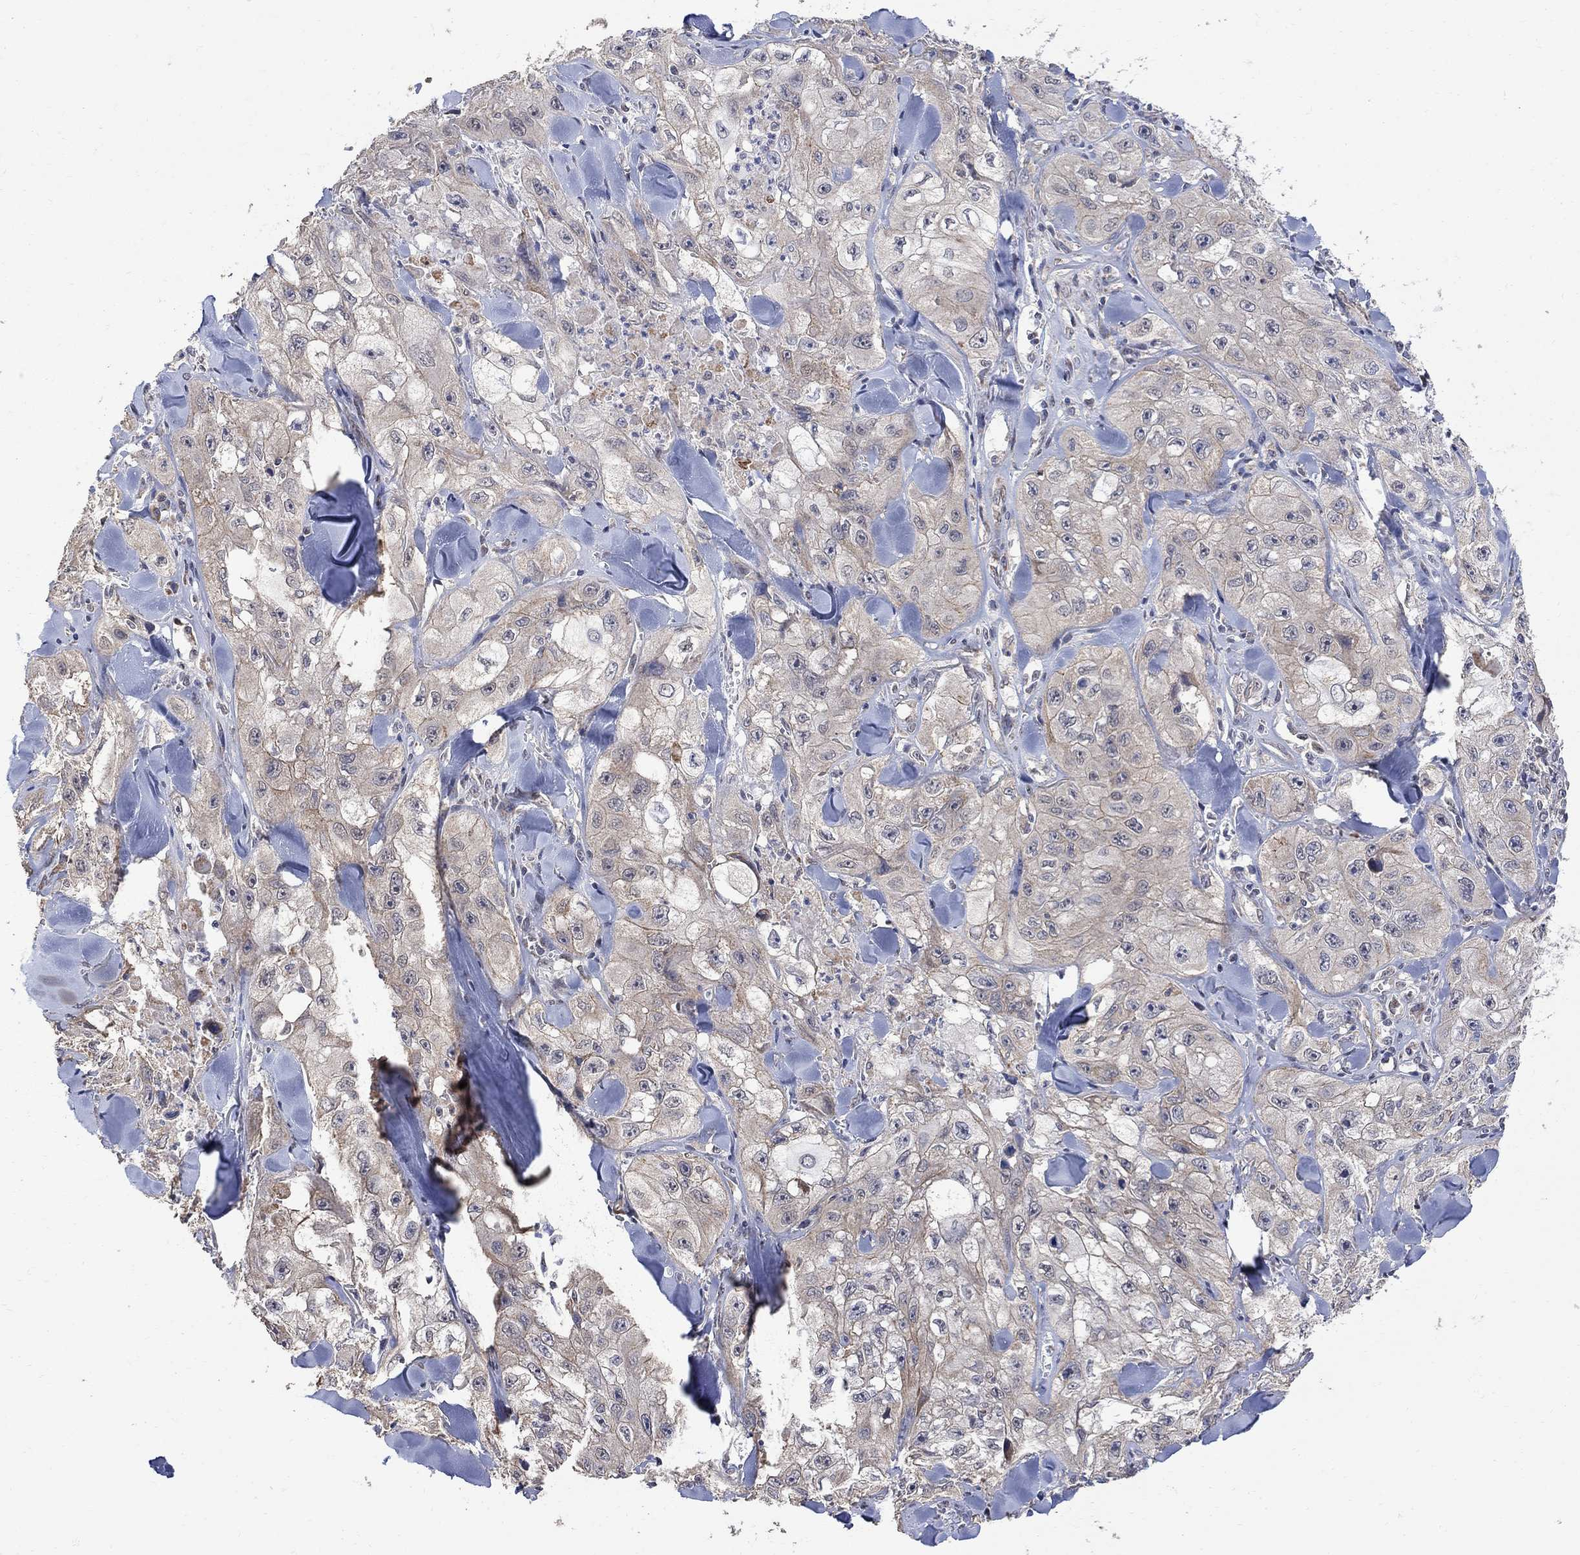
{"staining": {"intensity": "weak", "quantity": "<25%", "location": "cytoplasmic/membranous"}, "tissue": "skin cancer", "cell_type": "Tumor cells", "image_type": "cancer", "snomed": [{"axis": "morphology", "description": "Squamous cell carcinoma, NOS"}, {"axis": "topography", "description": "Skin"}, {"axis": "topography", "description": "Subcutis"}], "caption": "A high-resolution image shows immunohistochemistry staining of squamous cell carcinoma (skin), which shows no significant expression in tumor cells. The staining was performed using DAB (3,3'-diaminobenzidine) to visualize the protein expression in brown, while the nuclei were stained in blue with hematoxylin (Magnification: 20x).", "gene": "ANKRA2", "patient": {"sex": "male", "age": 73}}